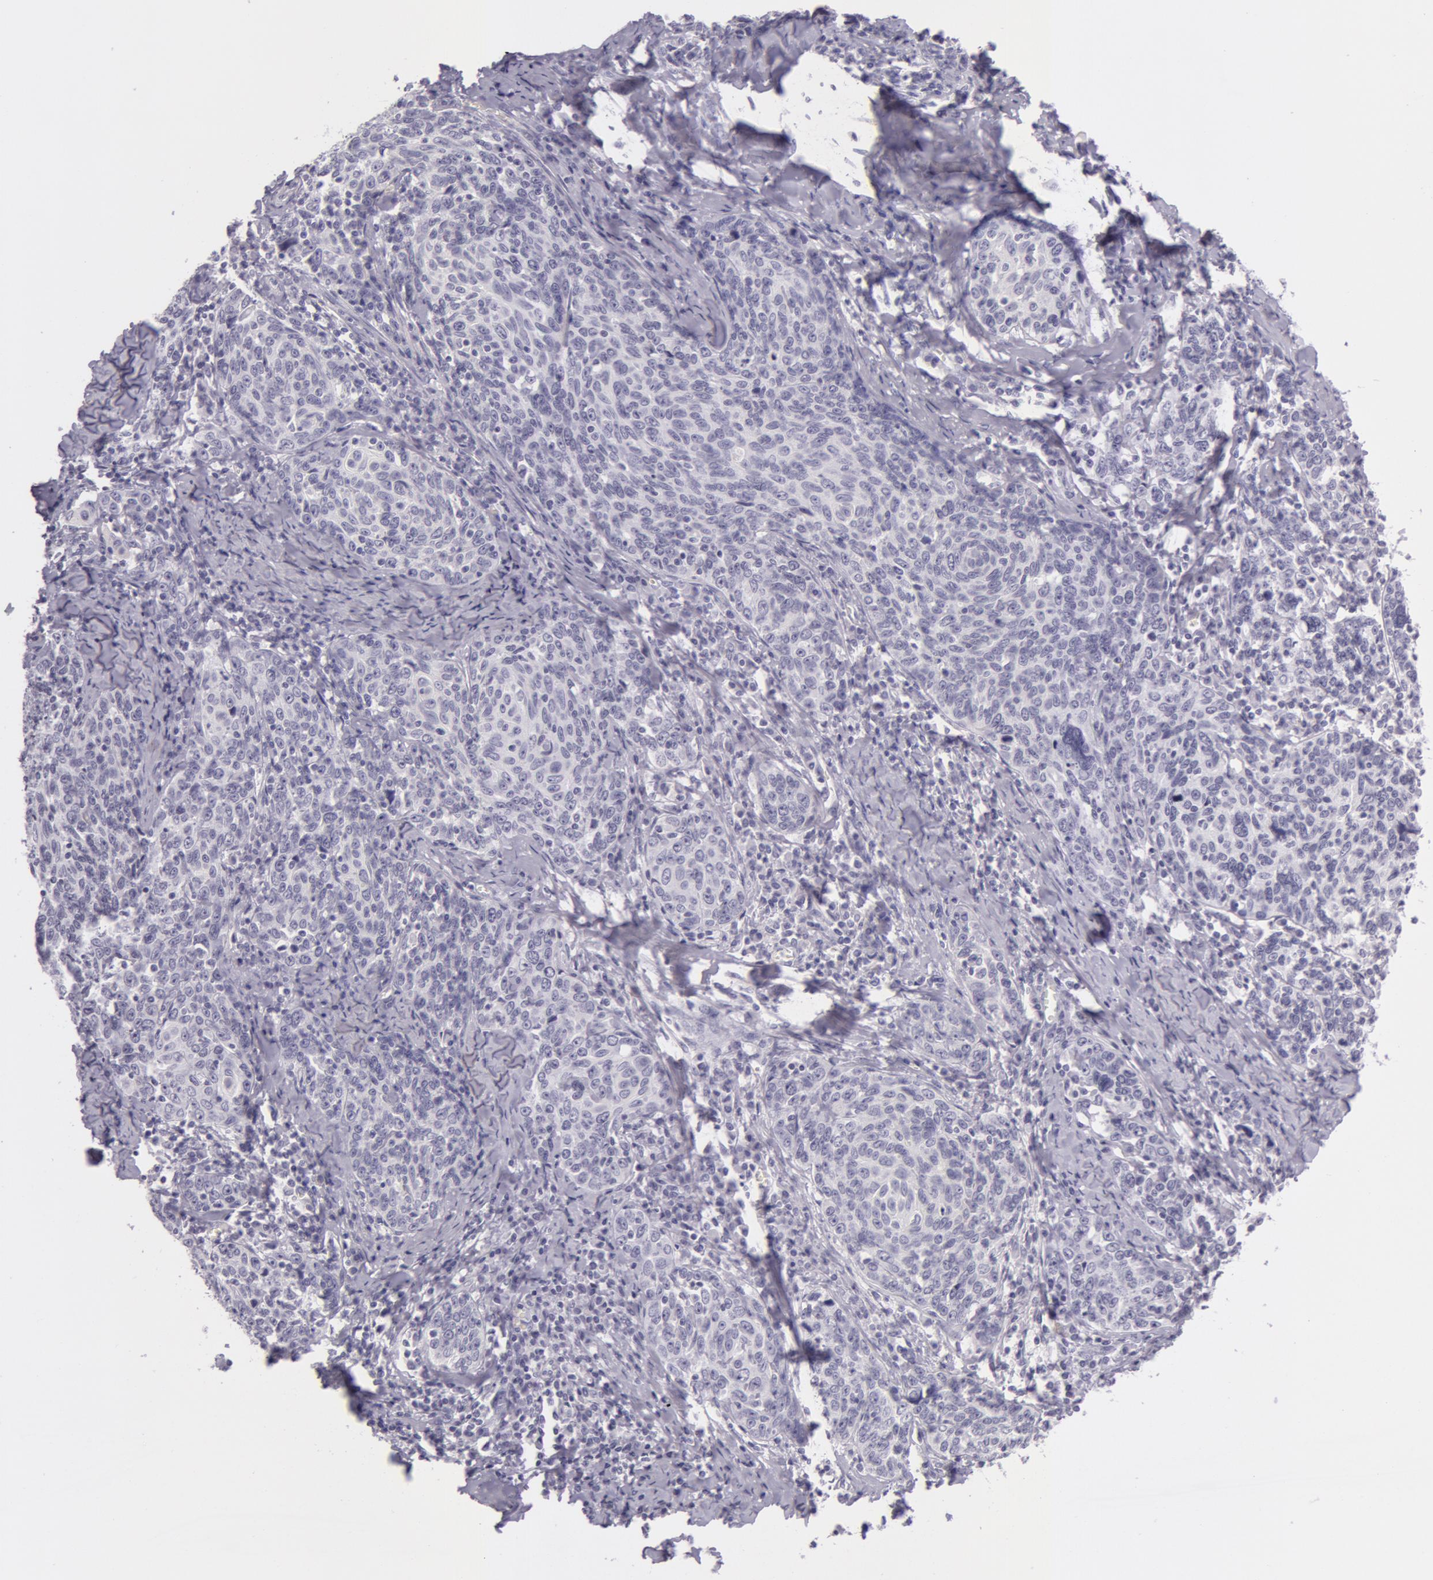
{"staining": {"intensity": "negative", "quantity": "none", "location": "none"}, "tissue": "cervical cancer", "cell_type": "Tumor cells", "image_type": "cancer", "snomed": [{"axis": "morphology", "description": "Squamous cell carcinoma, NOS"}, {"axis": "topography", "description": "Cervix"}], "caption": "High magnification brightfield microscopy of cervical cancer (squamous cell carcinoma) stained with DAB (3,3'-diaminobenzidine) (brown) and counterstained with hematoxylin (blue): tumor cells show no significant positivity.", "gene": "CKB", "patient": {"sex": "female", "age": 41}}